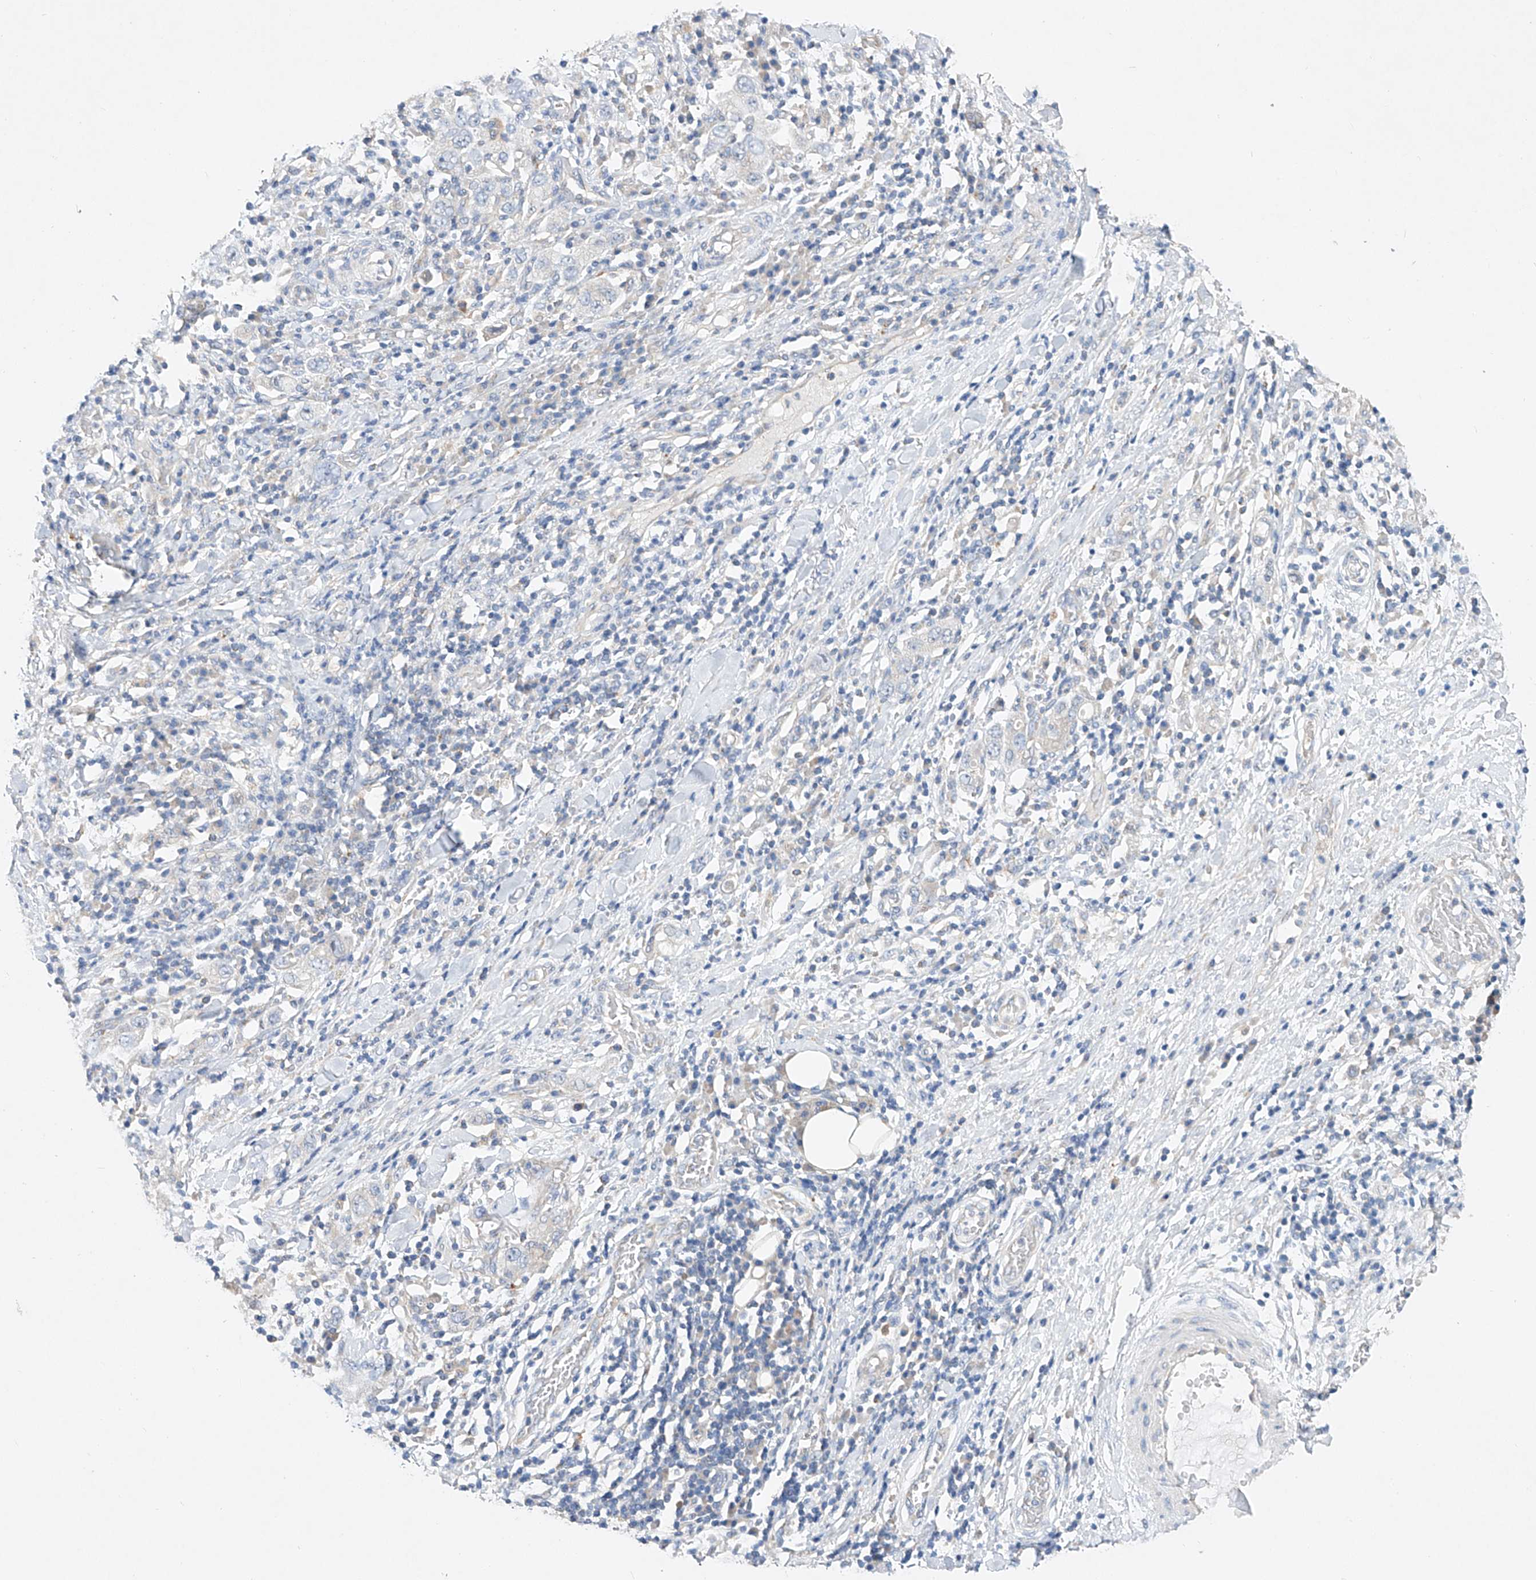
{"staining": {"intensity": "negative", "quantity": "none", "location": "none"}, "tissue": "stomach cancer", "cell_type": "Tumor cells", "image_type": "cancer", "snomed": [{"axis": "morphology", "description": "Adenocarcinoma, NOS"}, {"axis": "topography", "description": "Stomach, upper"}], "caption": "Protein analysis of stomach adenocarcinoma shows no significant expression in tumor cells.", "gene": "AMD1", "patient": {"sex": "male", "age": 62}}